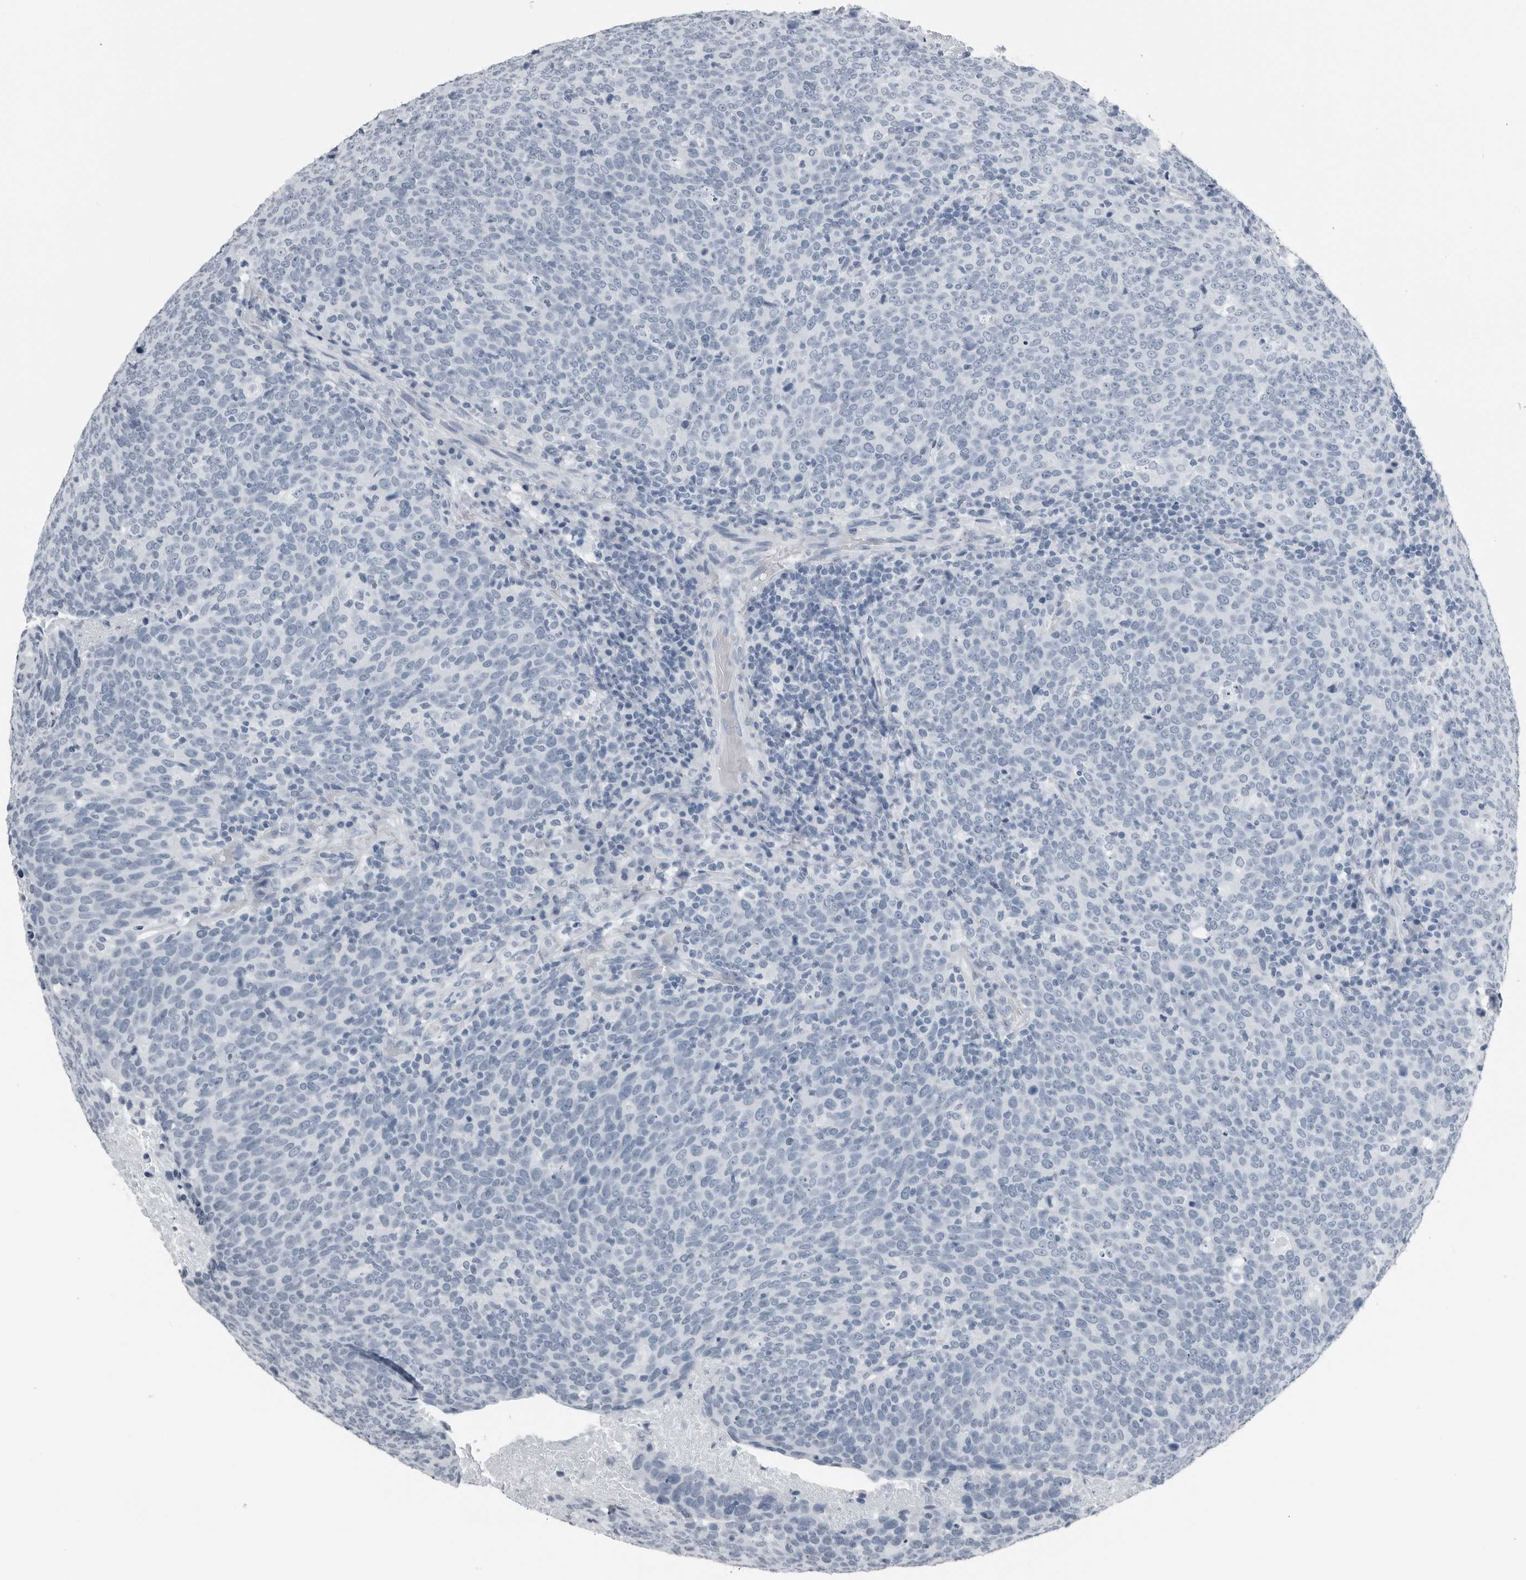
{"staining": {"intensity": "negative", "quantity": "none", "location": "none"}, "tissue": "head and neck cancer", "cell_type": "Tumor cells", "image_type": "cancer", "snomed": [{"axis": "morphology", "description": "Squamous cell carcinoma, NOS"}, {"axis": "morphology", "description": "Squamous cell carcinoma, metastatic, NOS"}, {"axis": "topography", "description": "Lymph node"}, {"axis": "topography", "description": "Head-Neck"}], "caption": "Immunohistochemical staining of human head and neck cancer exhibits no significant expression in tumor cells. (DAB IHC visualized using brightfield microscopy, high magnification).", "gene": "PRSS1", "patient": {"sex": "male", "age": 62}}